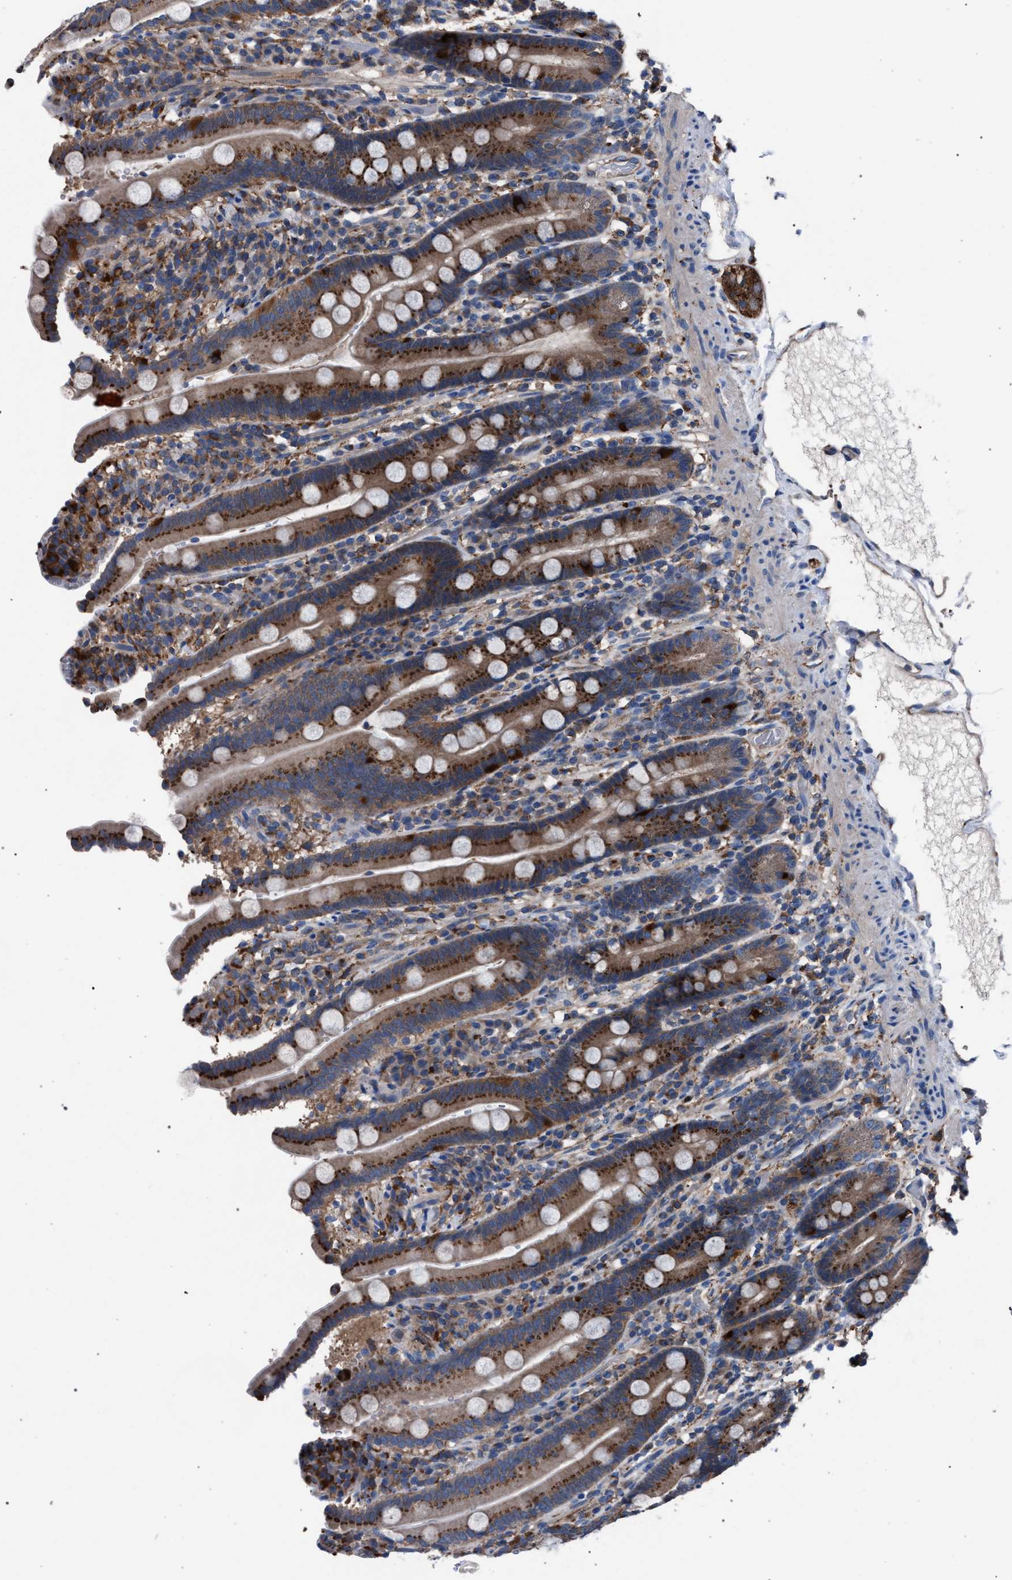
{"staining": {"intensity": "strong", "quantity": ">75%", "location": "cytoplasmic/membranous"}, "tissue": "duodenum", "cell_type": "Glandular cells", "image_type": "normal", "snomed": [{"axis": "morphology", "description": "Normal tissue, NOS"}, {"axis": "topography", "description": "Small intestine, NOS"}], "caption": "Immunohistochemical staining of benign human duodenum displays high levels of strong cytoplasmic/membranous expression in approximately >75% of glandular cells.", "gene": "ATP6V0A1", "patient": {"sex": "female", "age": 71}}